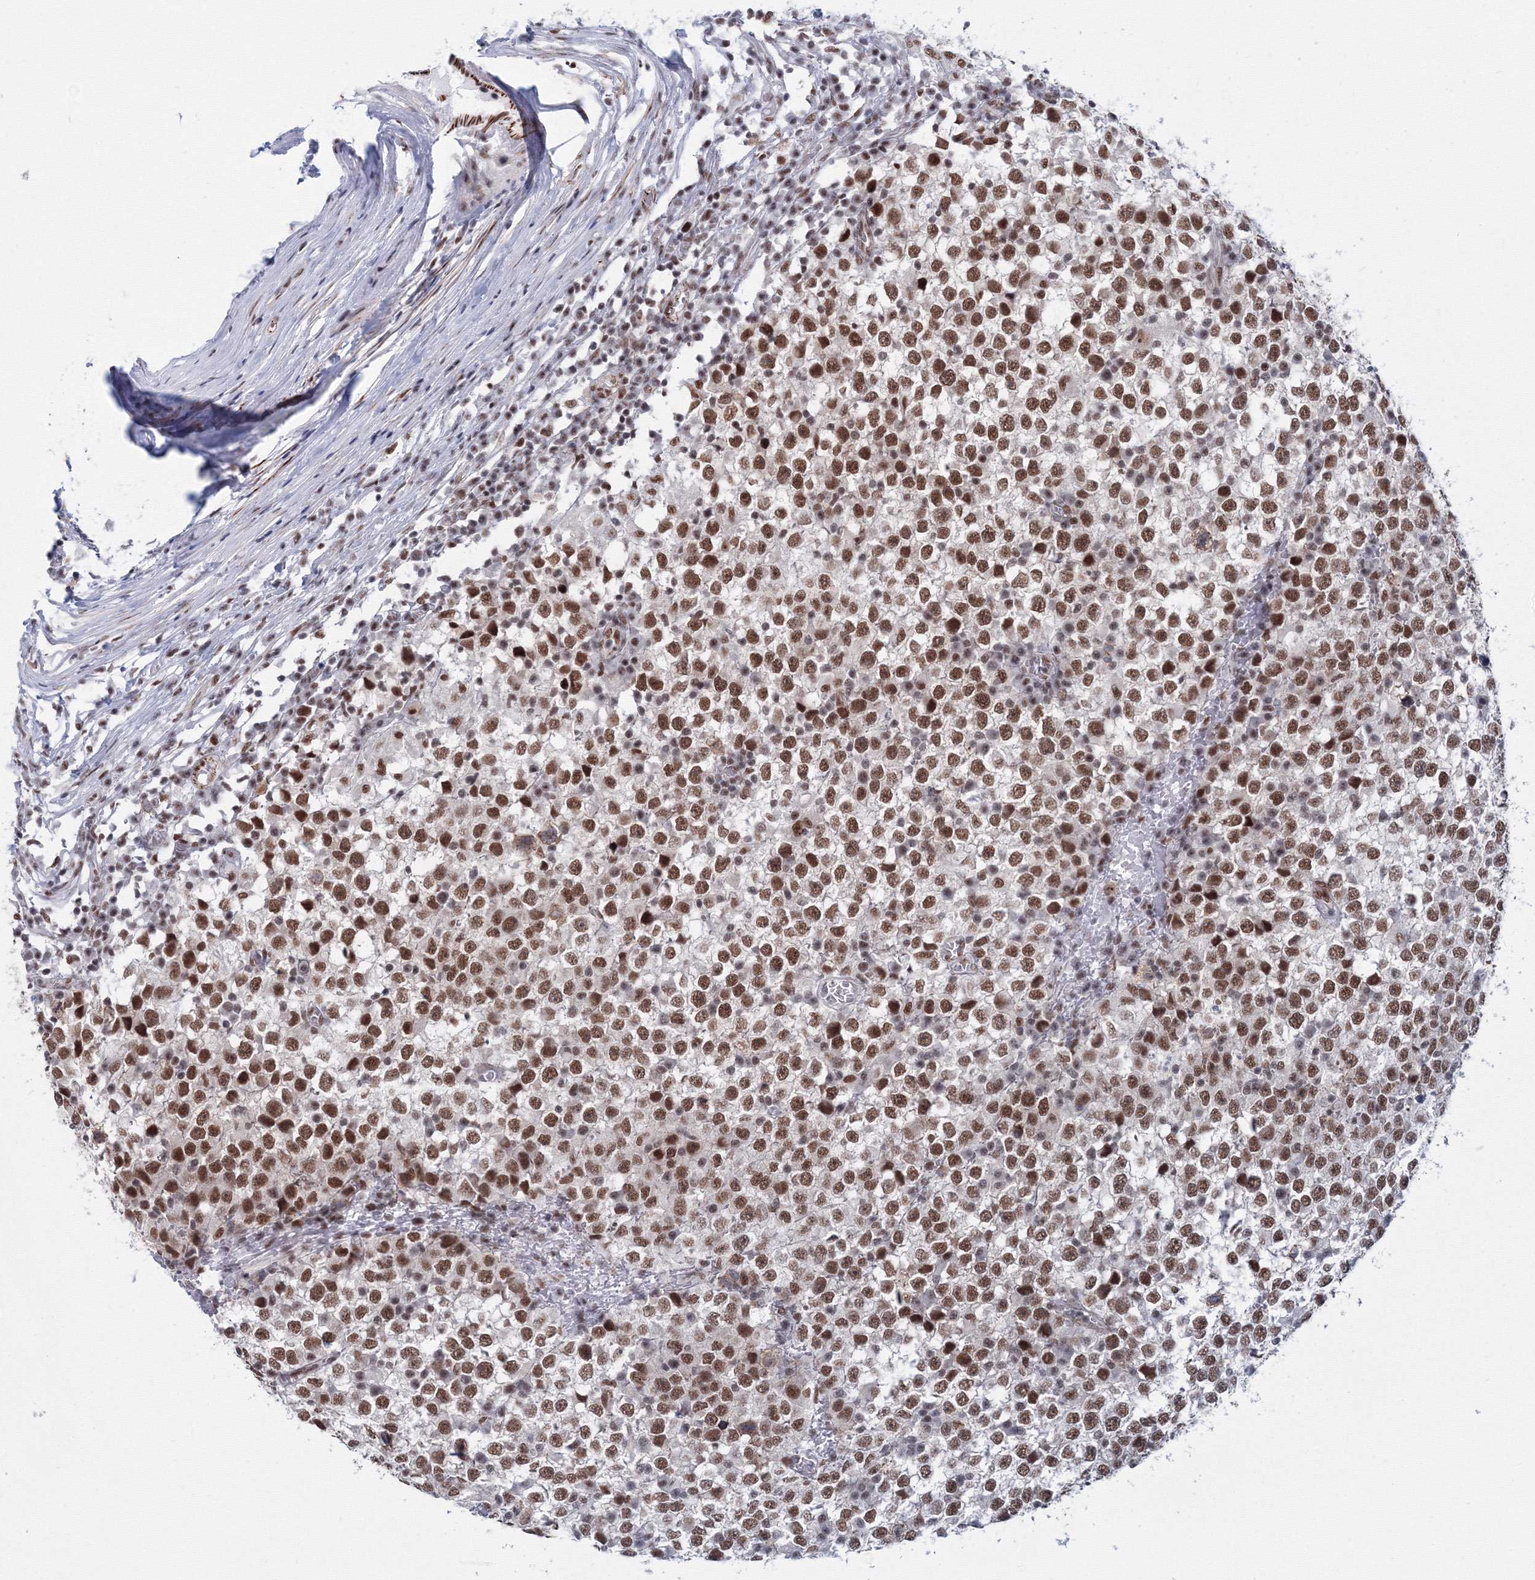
{"staining": {"intensity": "moderate", "quantity": ">75%", "location": "nuclear"}, "tissue": "testis cancer", "cell_type": "Tumor cells", "image_type": "cancer", "snomed": [{"axis": "morphology", "description": "Seminoma, NOS"}, {"axis": "topography", "description": "Testis"}], "caption": "Human testis seminoma stained with a protein marker displays moderate staining in tumor cells.", "gene": "SF3B6", "patient": {"sex": "male", "age": 65}}